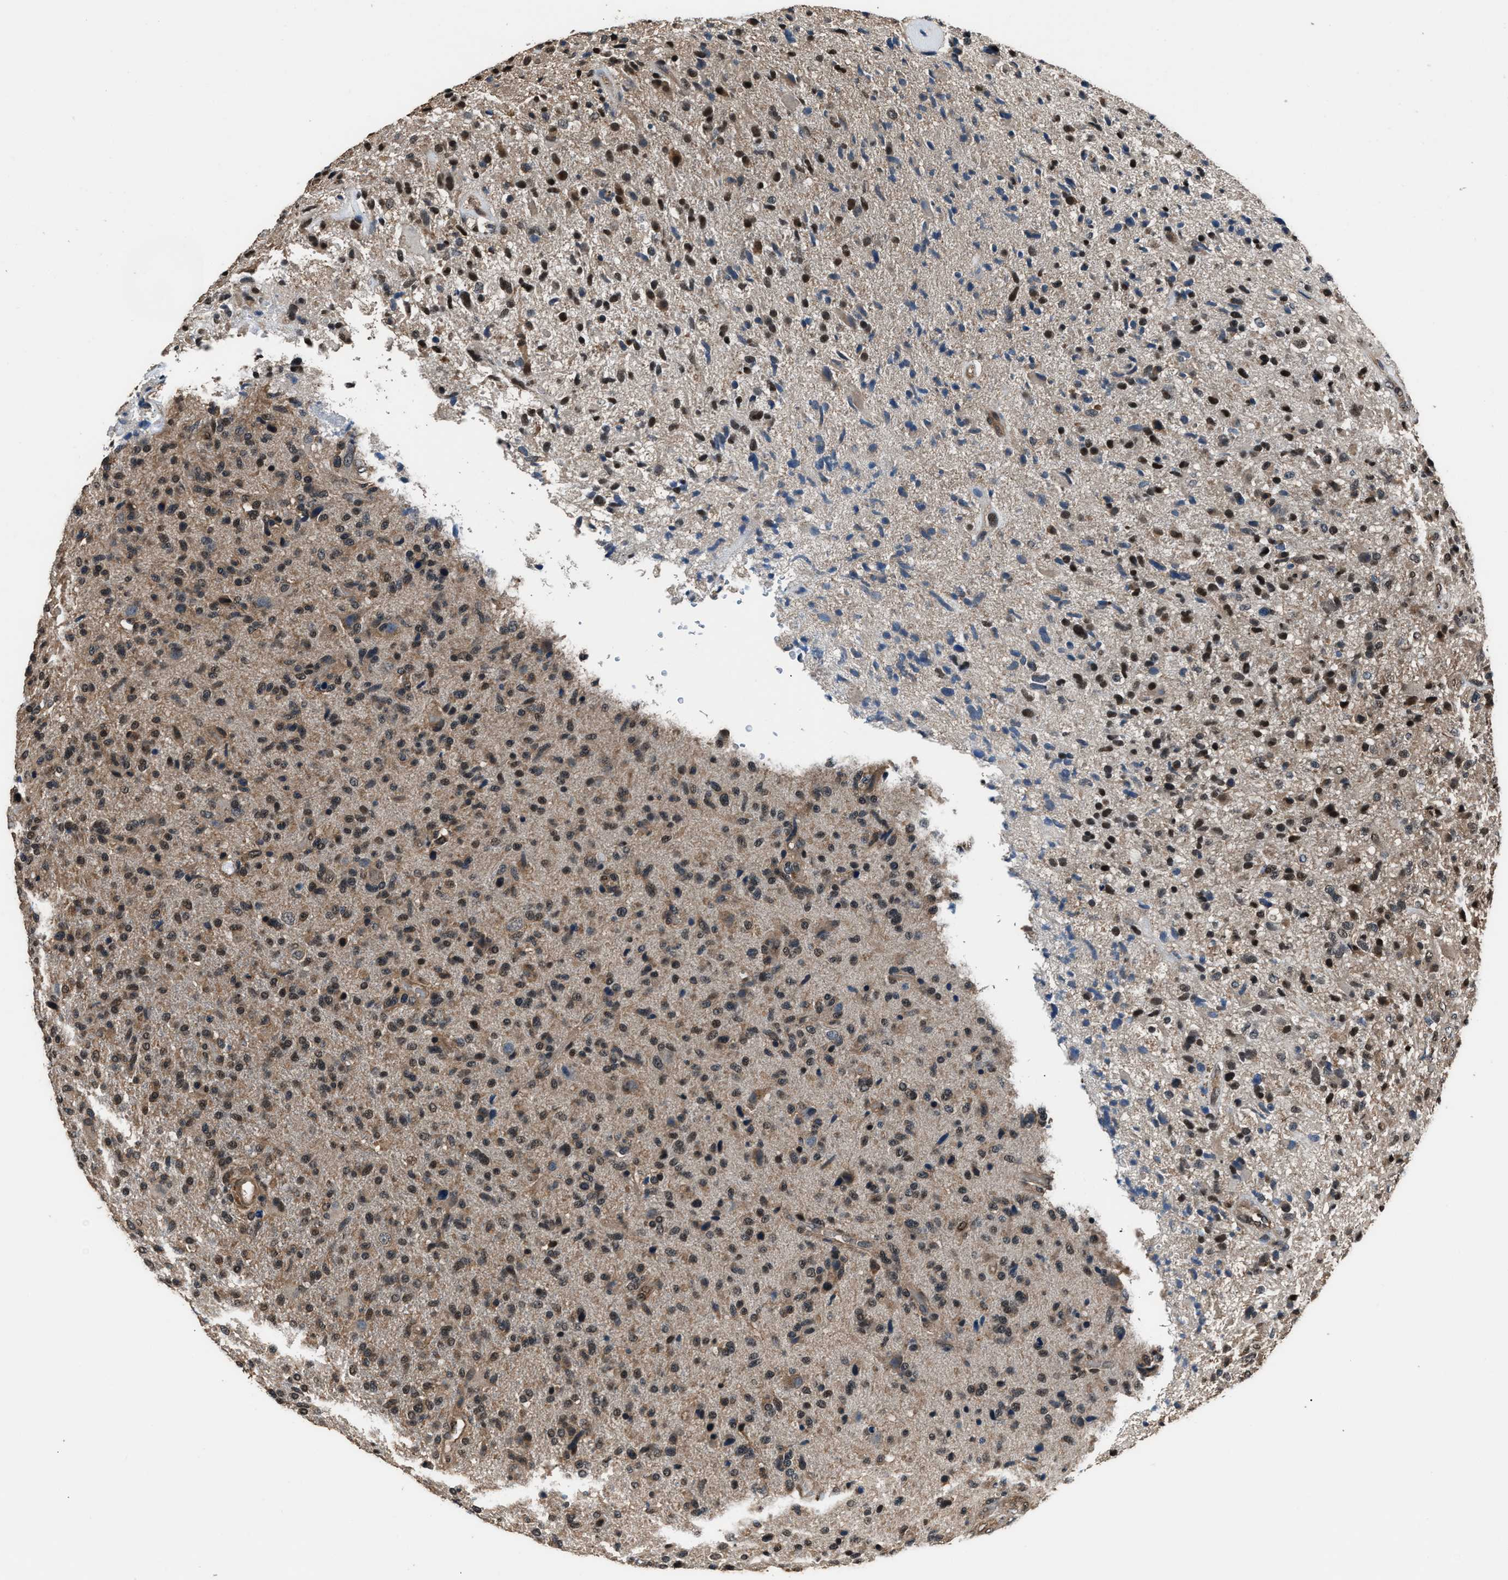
{"staining": {"intensity": "moderate", "quantity": ">75%", "location": "cytoplasmic/membranous,nuclear"}, "tissue": "glioma", "cell_type": "Tumor cells", "image_type": "cancer", "snomed": [{"axis": "morphology", "description": "Glioma, malignant, High grade"}, {"axis": "topography", "description": "Brain"}], "caption": "Protein staining displays moderate cytoplasmic/membranous and nuclear expression in approximately >75% of tumor cells in high-grade glioma (malignant). (brown staining indicates protein expression, while blue staining denotes nuclei).", "gene": "DFFA", "patient": {"sex": "male", "age": 72}}